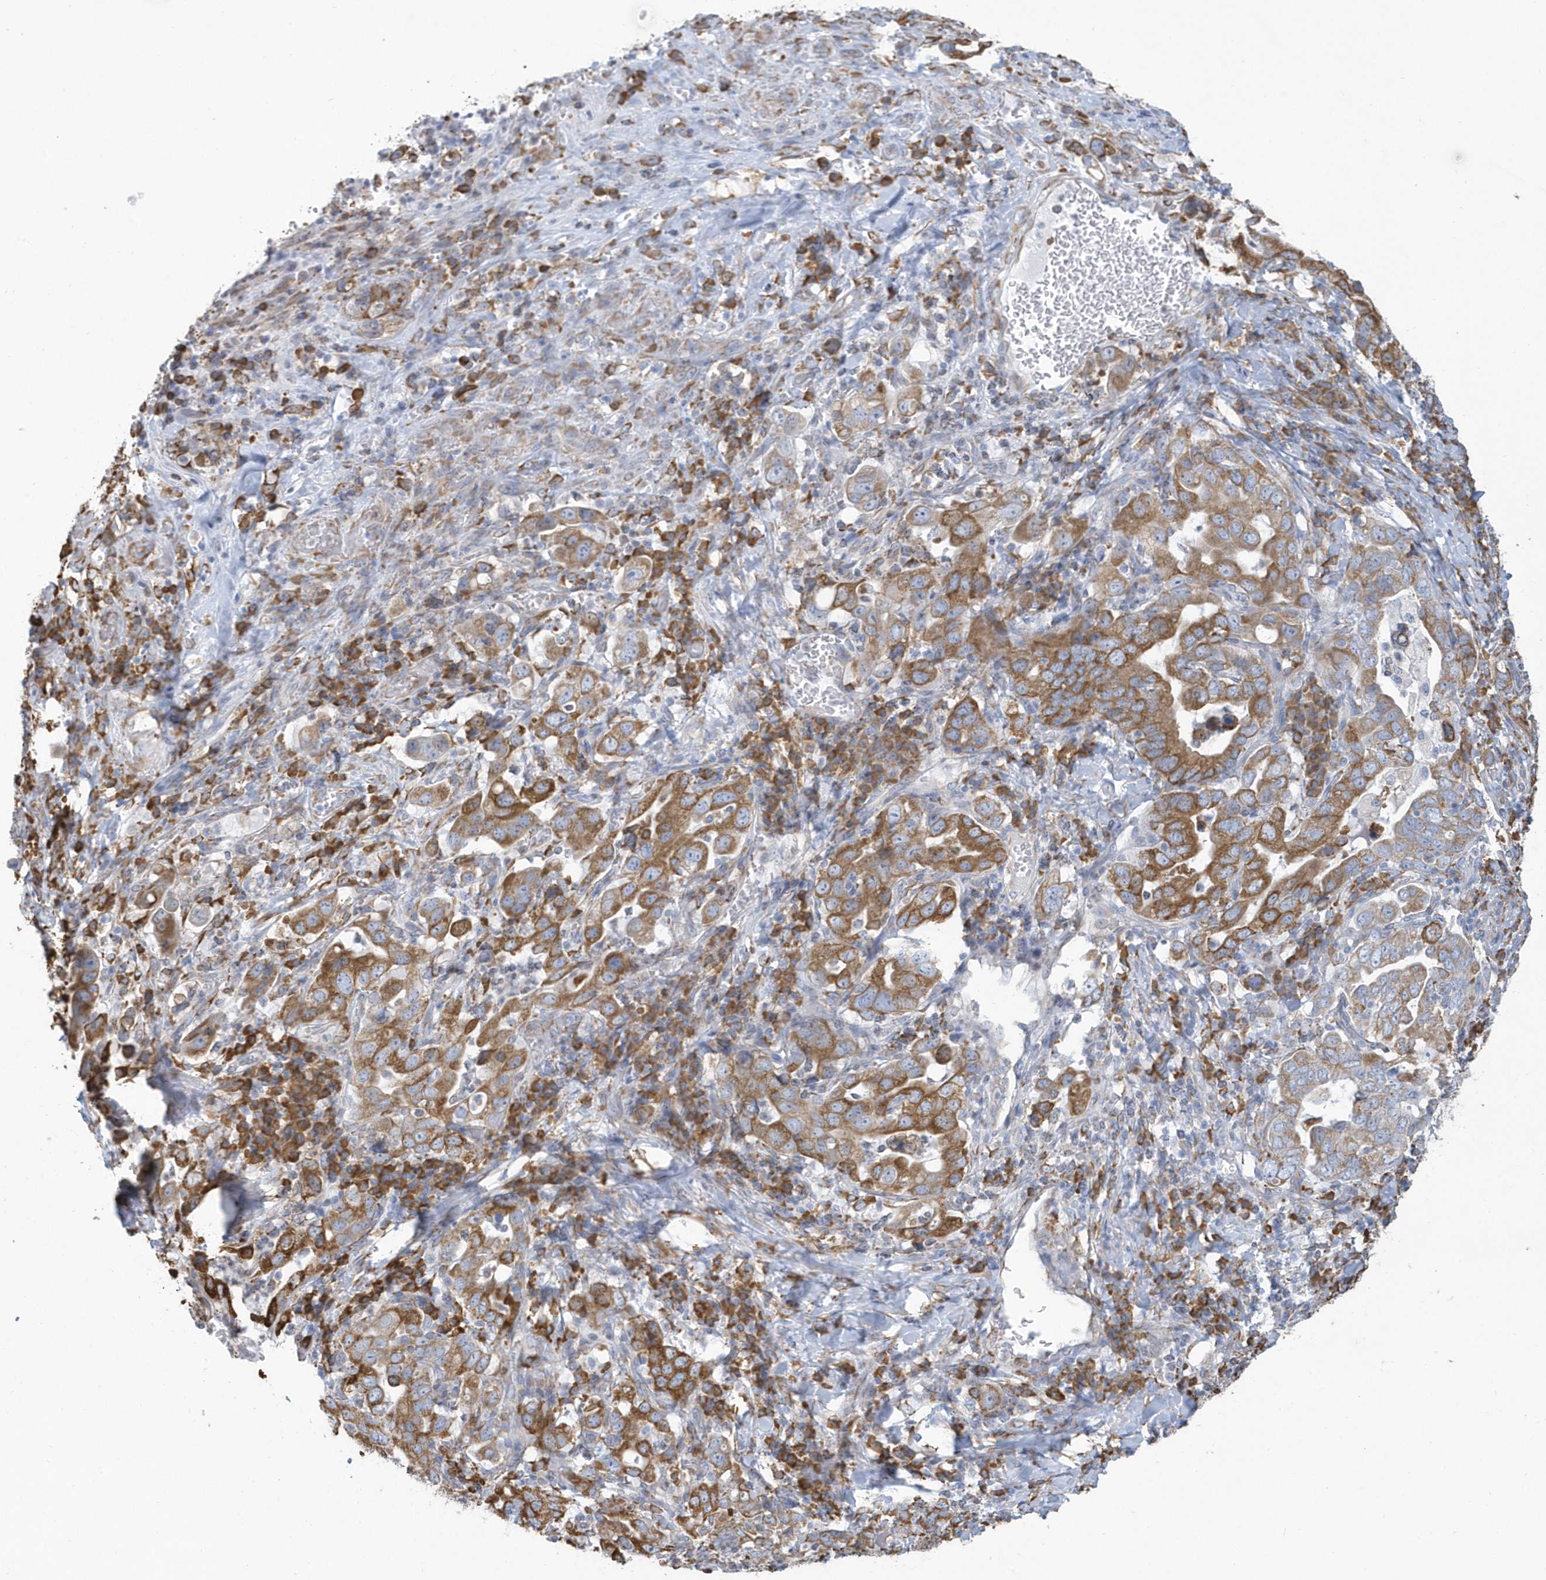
{"staining": {"intensity": "moderate", "quantity": ">75%", "location": "cytoplasmic/membranous"}, "tissue": "stomach cancer", "cell_type": "Tumor cells", "image_type": "cancer", "snomed": [{"axis": "morphology", "description": "Adenocarcinoma, NOS"}, {"axis": "topography", "description": "Stomach, upper"}], "caption": "Protein staining of adenocarcinoma (stomach) tissue displays moderate cytoplasmic/membranous positivity in approximately >75% of tumor cells.", "gene": "DCAF1", "patient": {"sex": "male", "age": 62}}